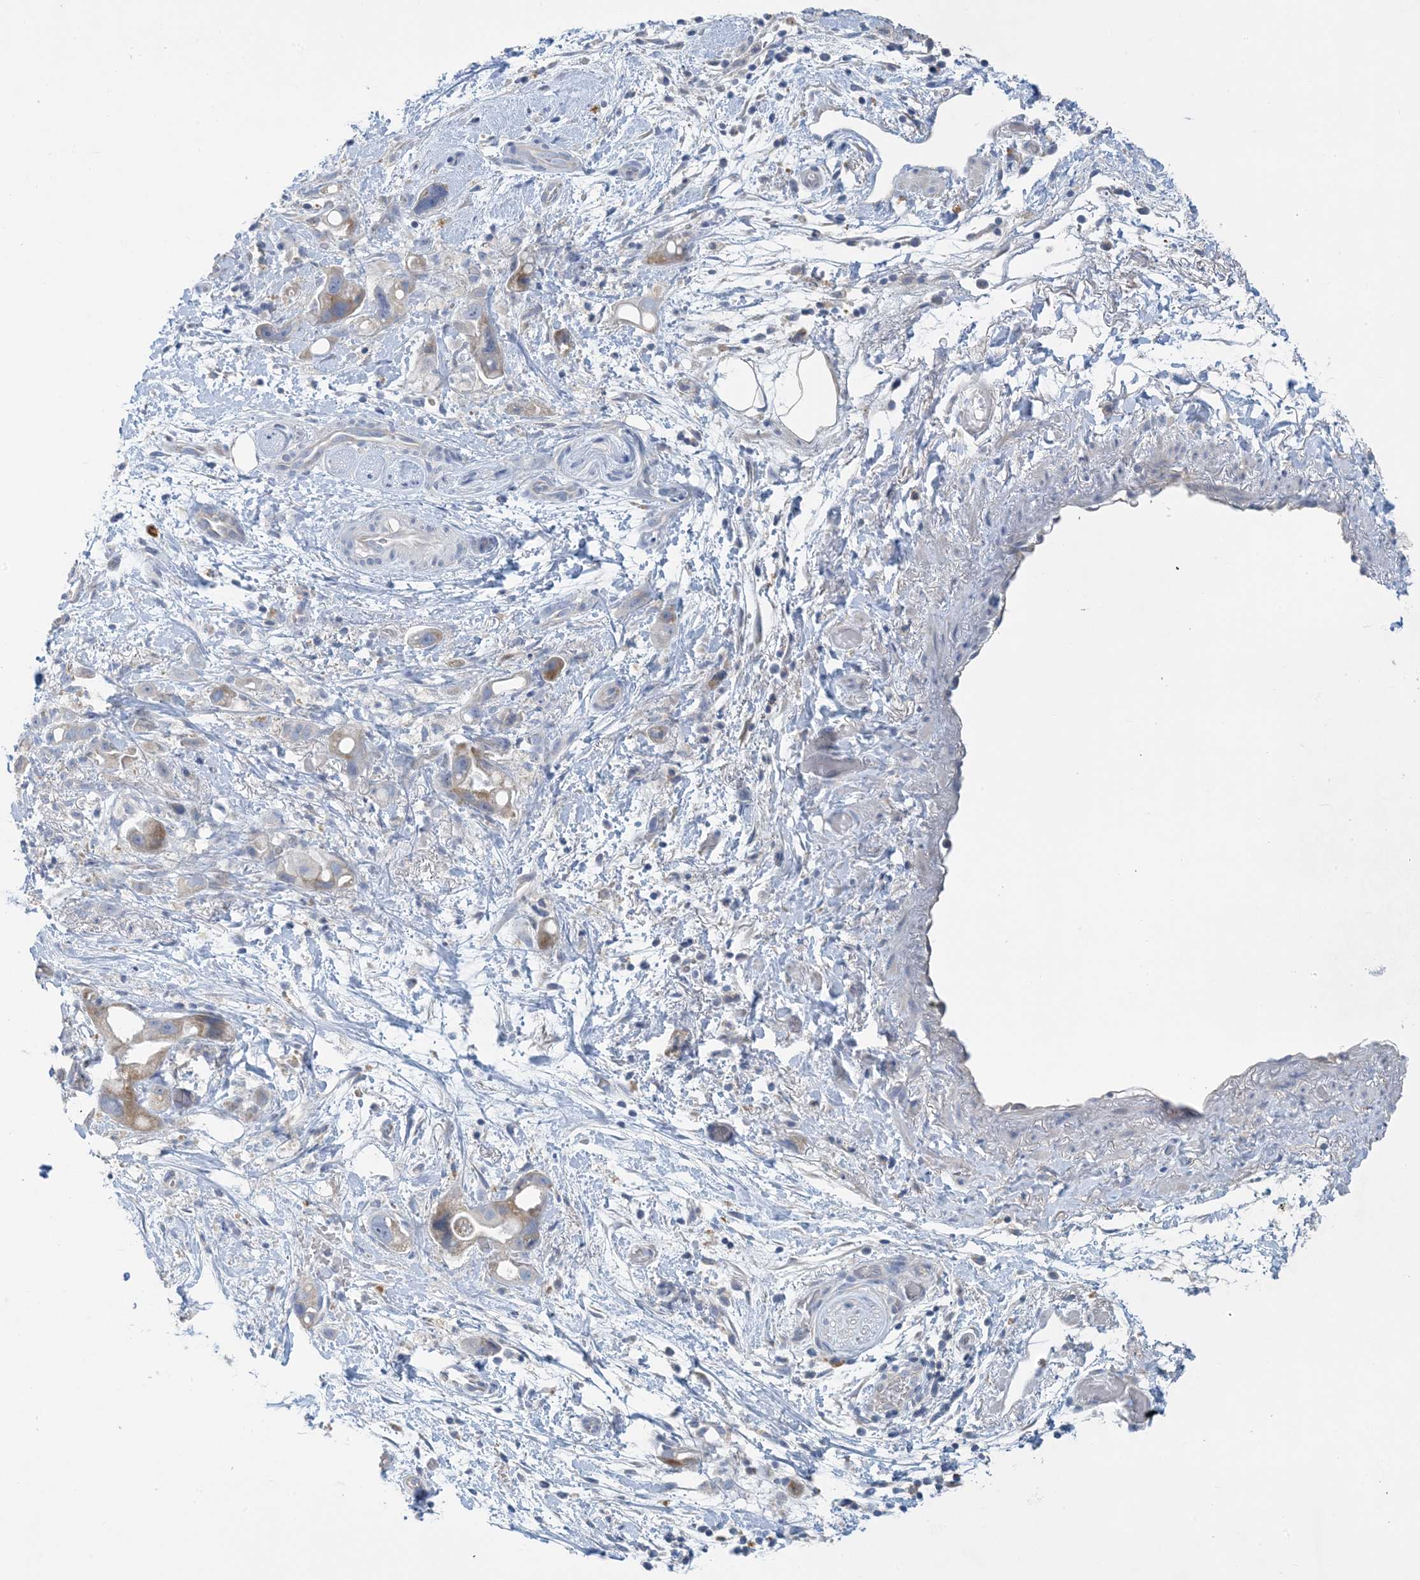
{"staining": {"intensity": "weak", "quantity": "<25%", "location": "cytoplasmic/membranous"}, "tissue": "pancreatic cancer", "cell_type": "Tumor cells", "image_type": "cancer", "snomed": [{"axis": "morphology", "description": "Normal tissue, NOS"}, {"axis": "morphology", "description": "Adenocarcinoma, NOS"}, {"axis": "topography", "description": "Pancreas"}], "caption": "This is an immunohistochemistry (IHC) photomicrograph of human adenocarcinoma (pancreatic). There is no staining in tumor cells.", "gene": "ZCCHC18", "patient": {"sex": "female", "age": 68}}